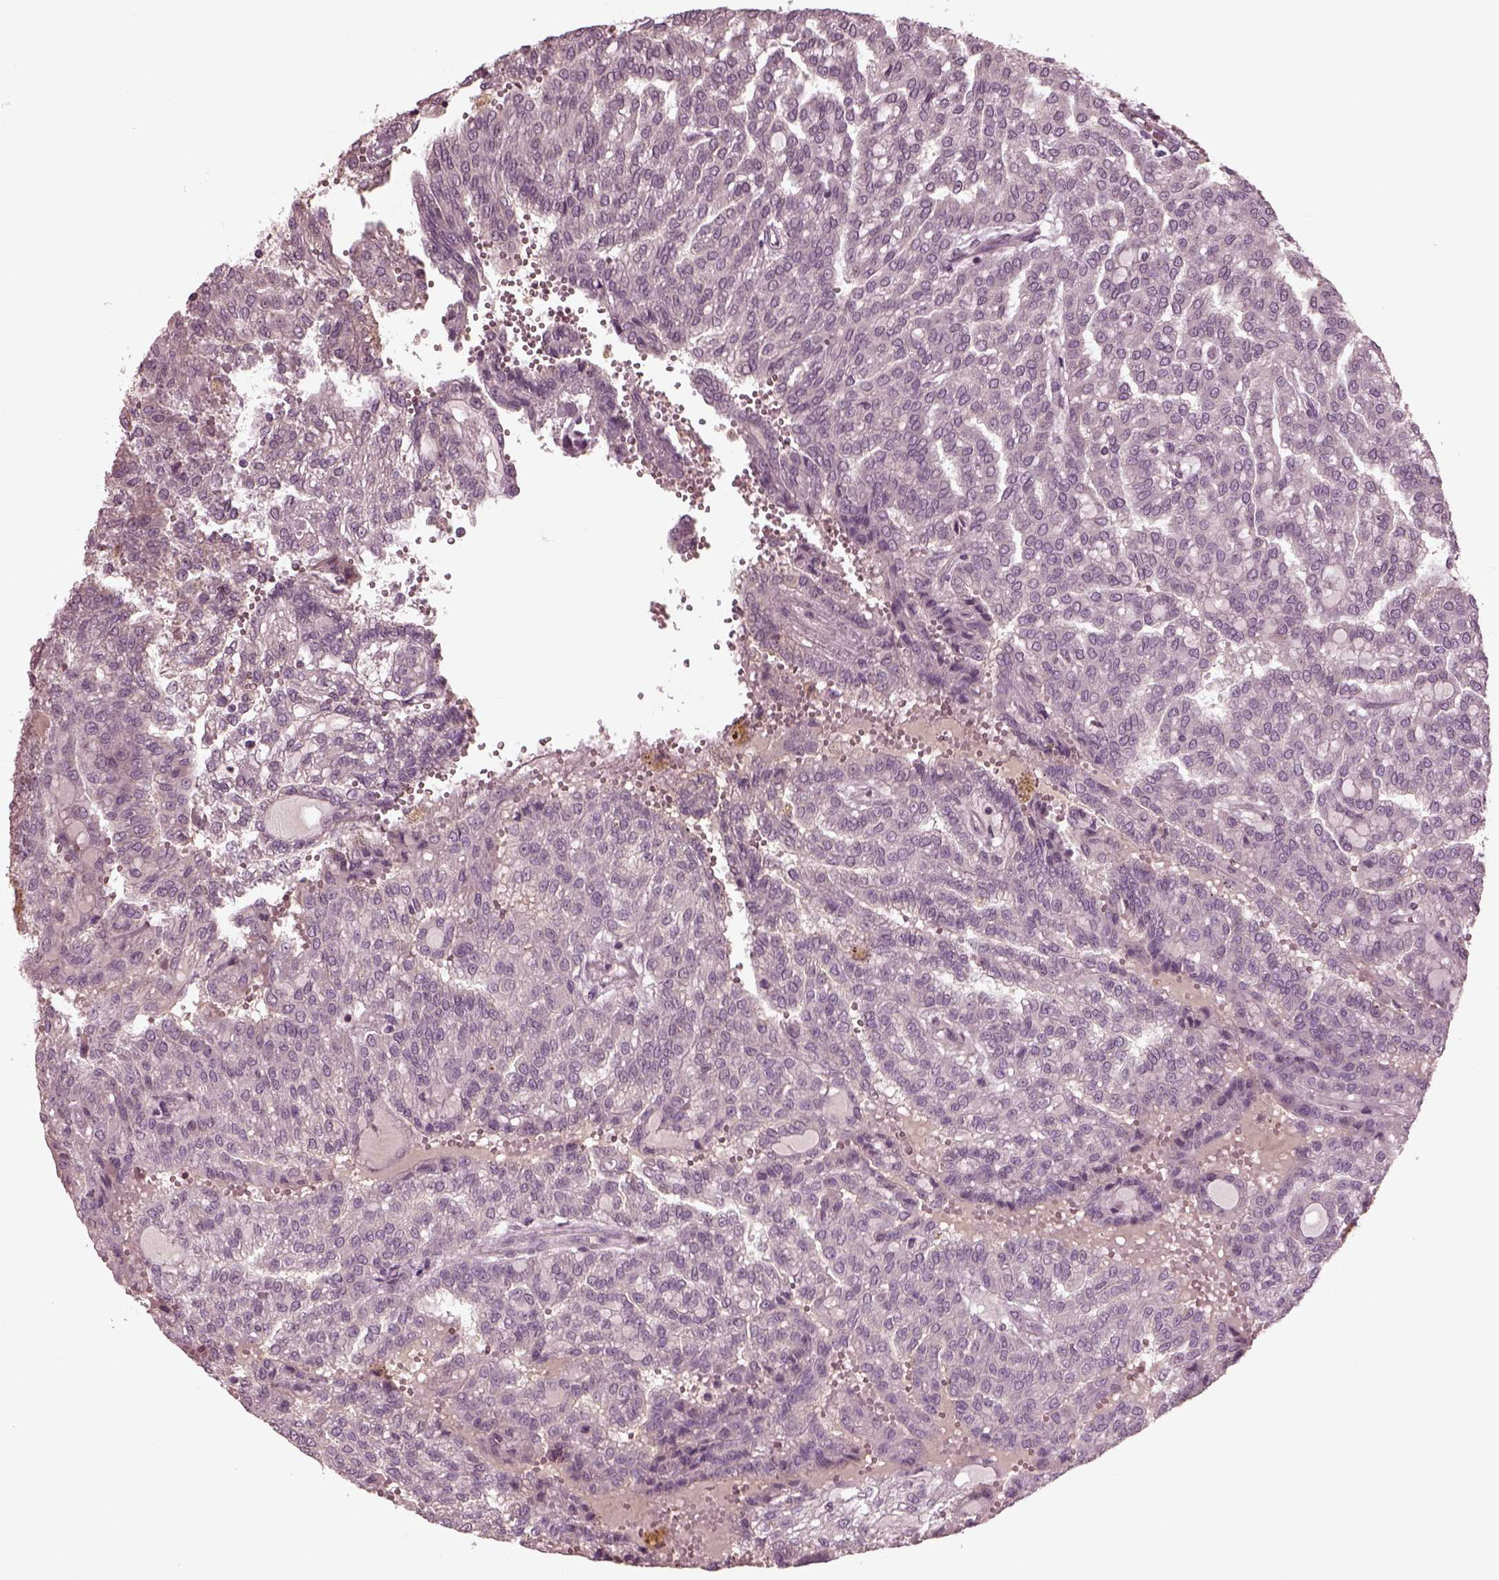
{"staining": {"intensity": "negative", "quantity": "none", "location": "none"}, "tissue": "renal cancer", "cell_type": "Tumor cells", "image_type": "cancer", "snomed": [{"axis": "morphology", "description": "Adenocarcinoma, NOS"}, {"axis": "topography", "description": "Kidney"}], "caption": "IHC image of adenocarcinoma (renal) stained for a protein (brown), which exhibits no expression in tumor cells. (DAB immunohistochemistry, high magnification).", "gene": "PORCN", "patient": {"sex": "male", "age": 63}}